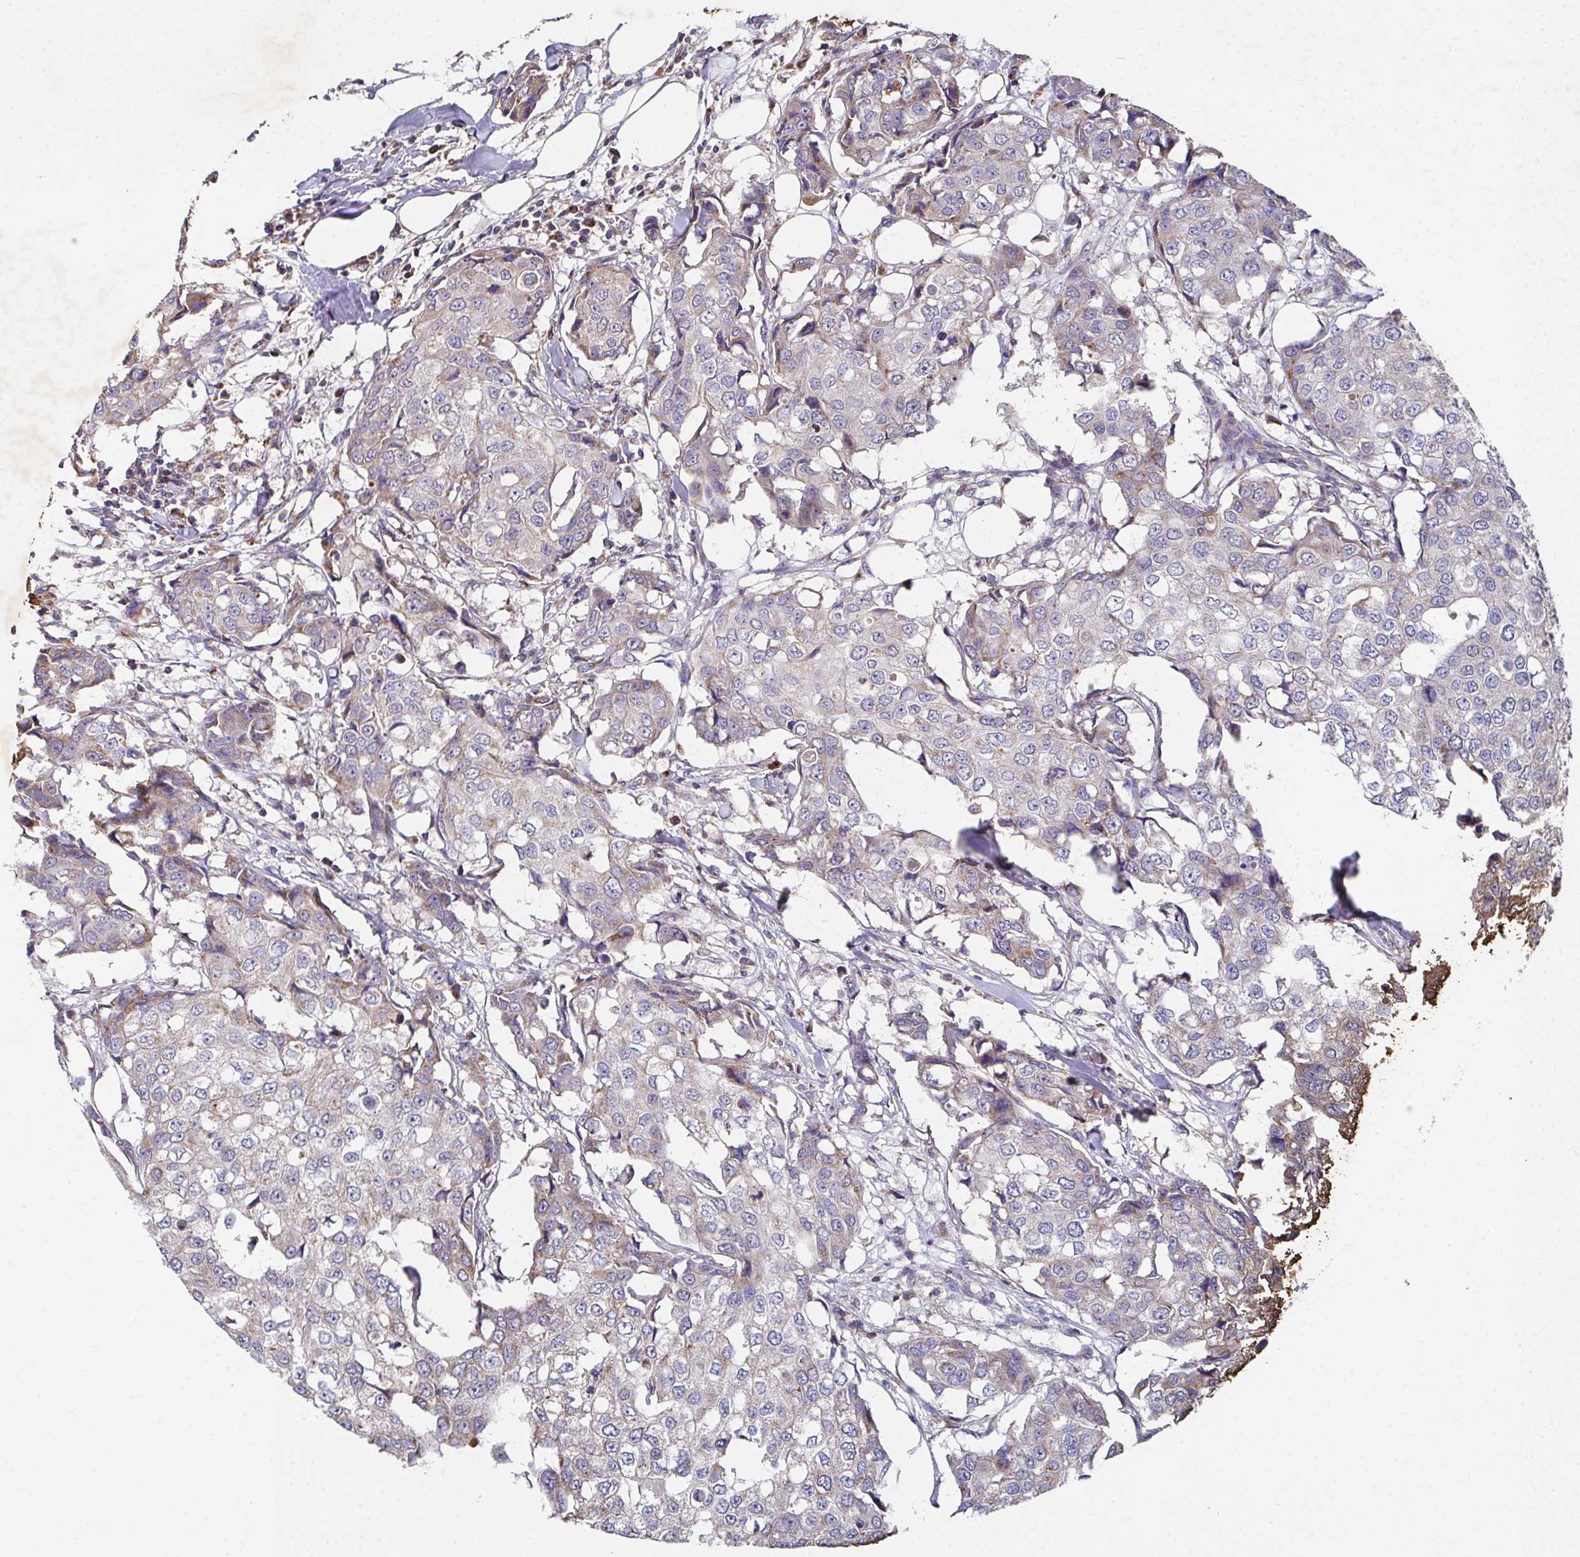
{"staining": {"intensity": "weak", "quantity": "<25%", "location": "cytoplasmic/membranous"}, "tissue": "breast cancer", "cell_type": "Tumor cells", "image_type": "cancer", "snomed": [{"axis": "morphology", "description": "Duct carcinoma"}, {"axis": "topography", "description": "Breast"}], "caption": "Human infiltrating ductal carcinoma (breast) stained for a protein using IHC shows no positivity in tumor cells.", "gene": "MT-ND3", "patient": {"sex": "female", "age": 27}}